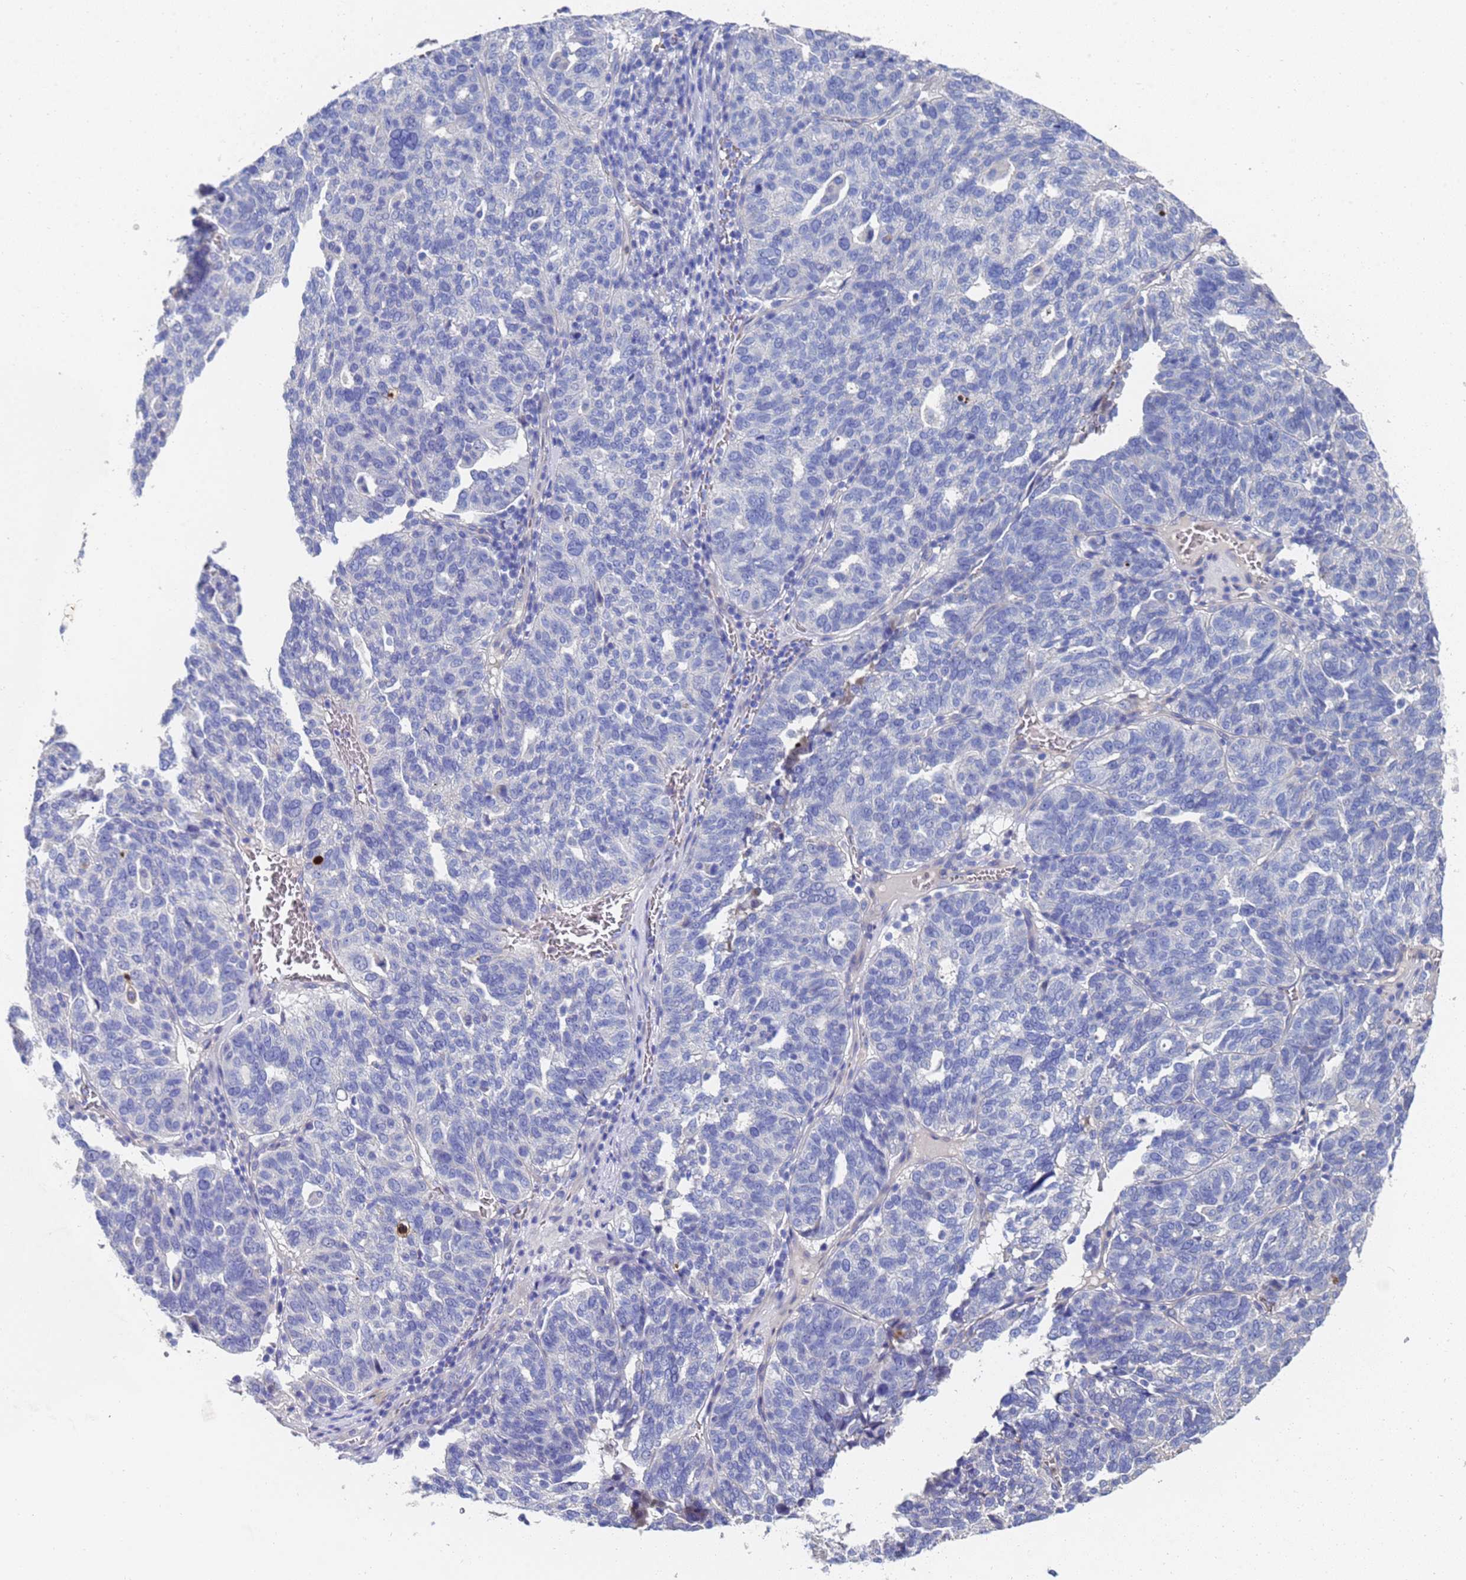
{"staining": {"intensity": "negative", "quantity": "none", "location": "none"}, "tissue": "ovarian cancer", "cell_type": "Tumor cells", "image_type": "cancer", "snomed": [{"axis": "morphology", "description": "Cystadenocarcinoma, serous, NOS"}, {"axis": "topography", "description": "Ovary"}], "caption": "Immunohistochemistry (IHC) of human ovarian cancer displays no staining in tumor cells.", "gene": "LBX2", "patient": {"sex": "female", "age": 59}}